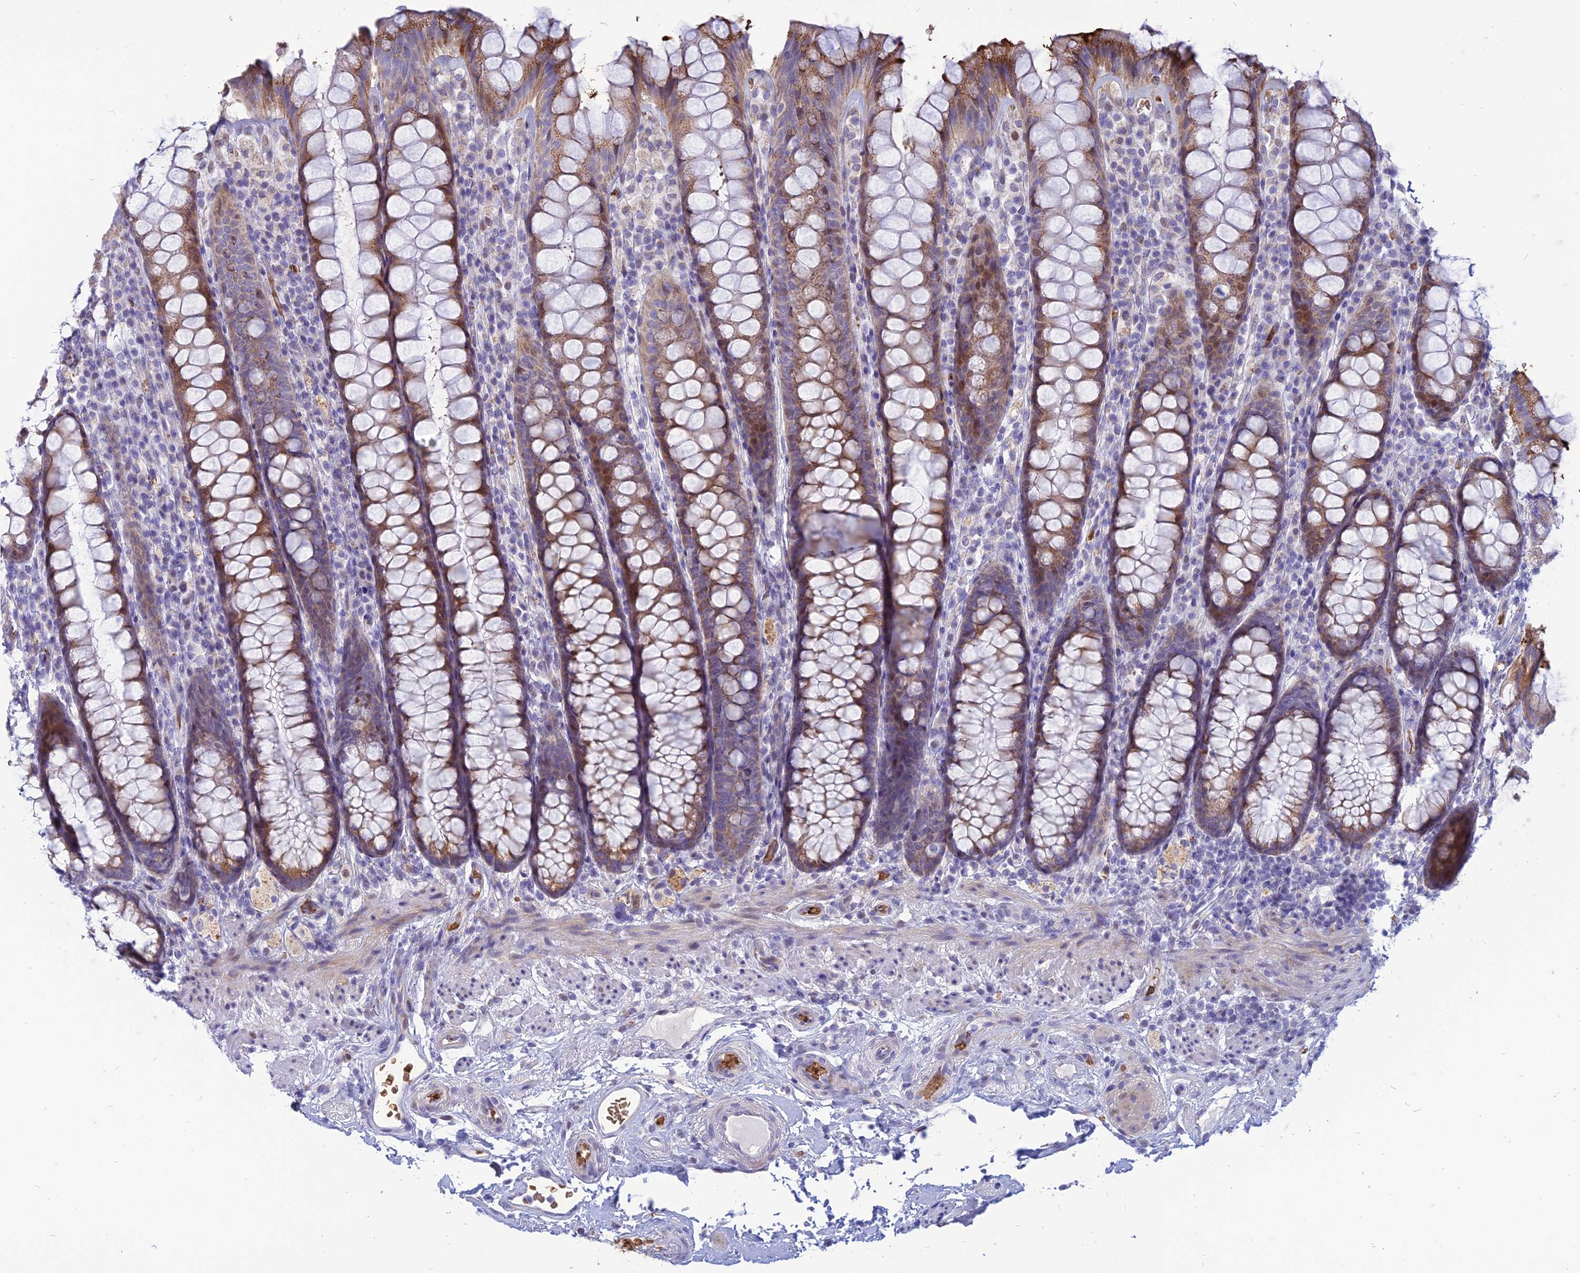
{"staining": {"intensity": "moderate", "quantity": ">75%", "location": "cytoplasmic/membranous"}, "tissue": "rectum", "cell_type": "Glandular cells", "image_type": "normal", "snomed": [{"axis": "morphology", "description": "Normal tissue, NOS"}, {"axis": "topography", "description": "Rectum"}], "caption": "Rectum stained for a protein (brown) exhibits moderate cytoplasmic/membranous positive positivity in about >75% of glandular cells.", "gene": "HHAT", "patient": {"sex": "male", "age": 83}}